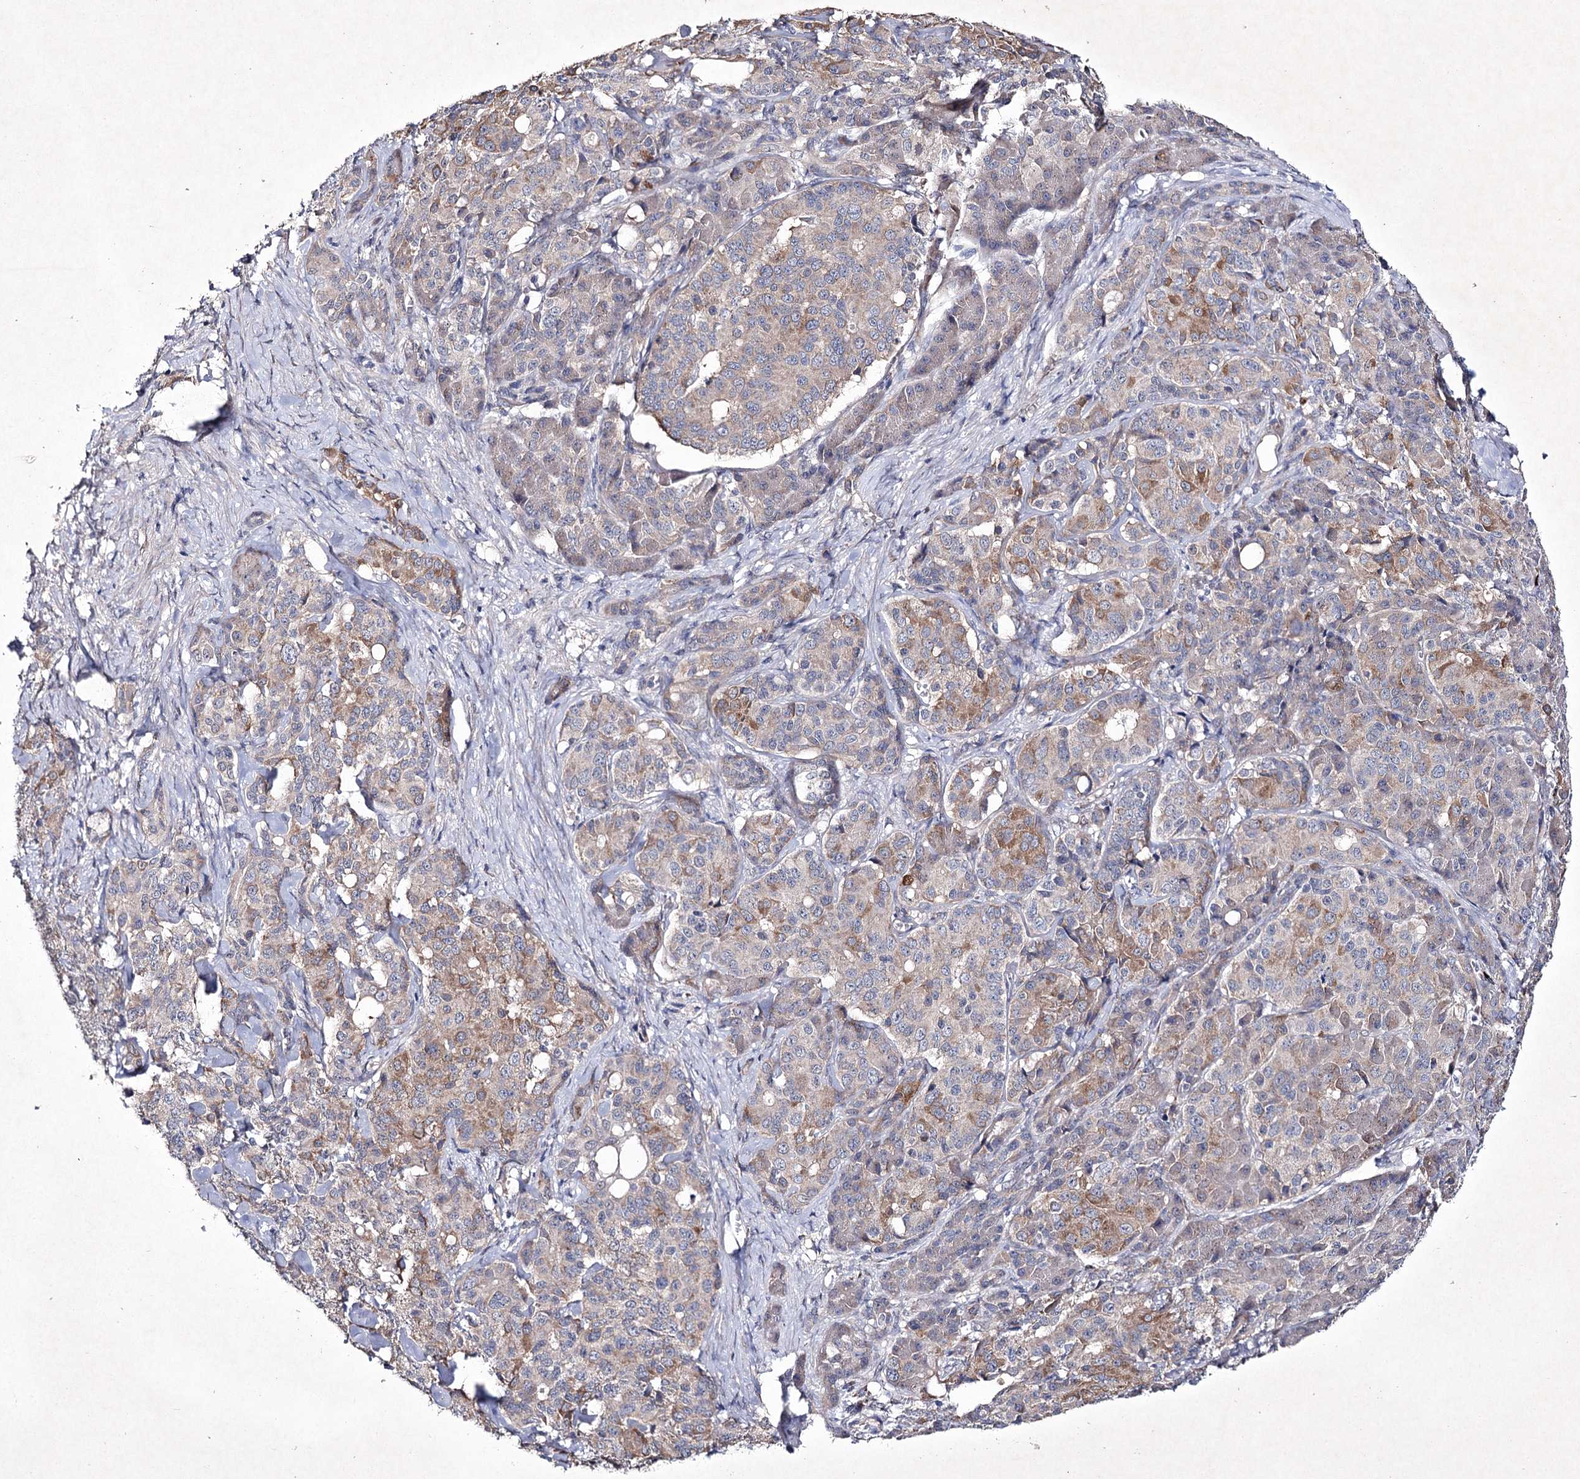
{"staining": {"intensity": "moderate", "quantity": "25%-75%", "location": "cytoplasmic/membranous"}, "tissue": "pancreatic cancer", "cell_type": "Tumor cells", "image_type": "cancer", "snomed": [{"axis": "morphology", "description": "Adenocarcinoma, NOS"}, {"axis": "topography", "description": "Pancreas"}], "caption": "The immunohistochemical stain shows moderate cytoplasmic/membranous expression in tumor cells of pancreatic adenocarcinoma tissue. The staining is performed using DAB brown chromogen to label protein expression. The nuclei are counter-stained blue using hematoxylin.", "gene": "SEMA4G", "patient": {"sex": "female", "age": 74}}